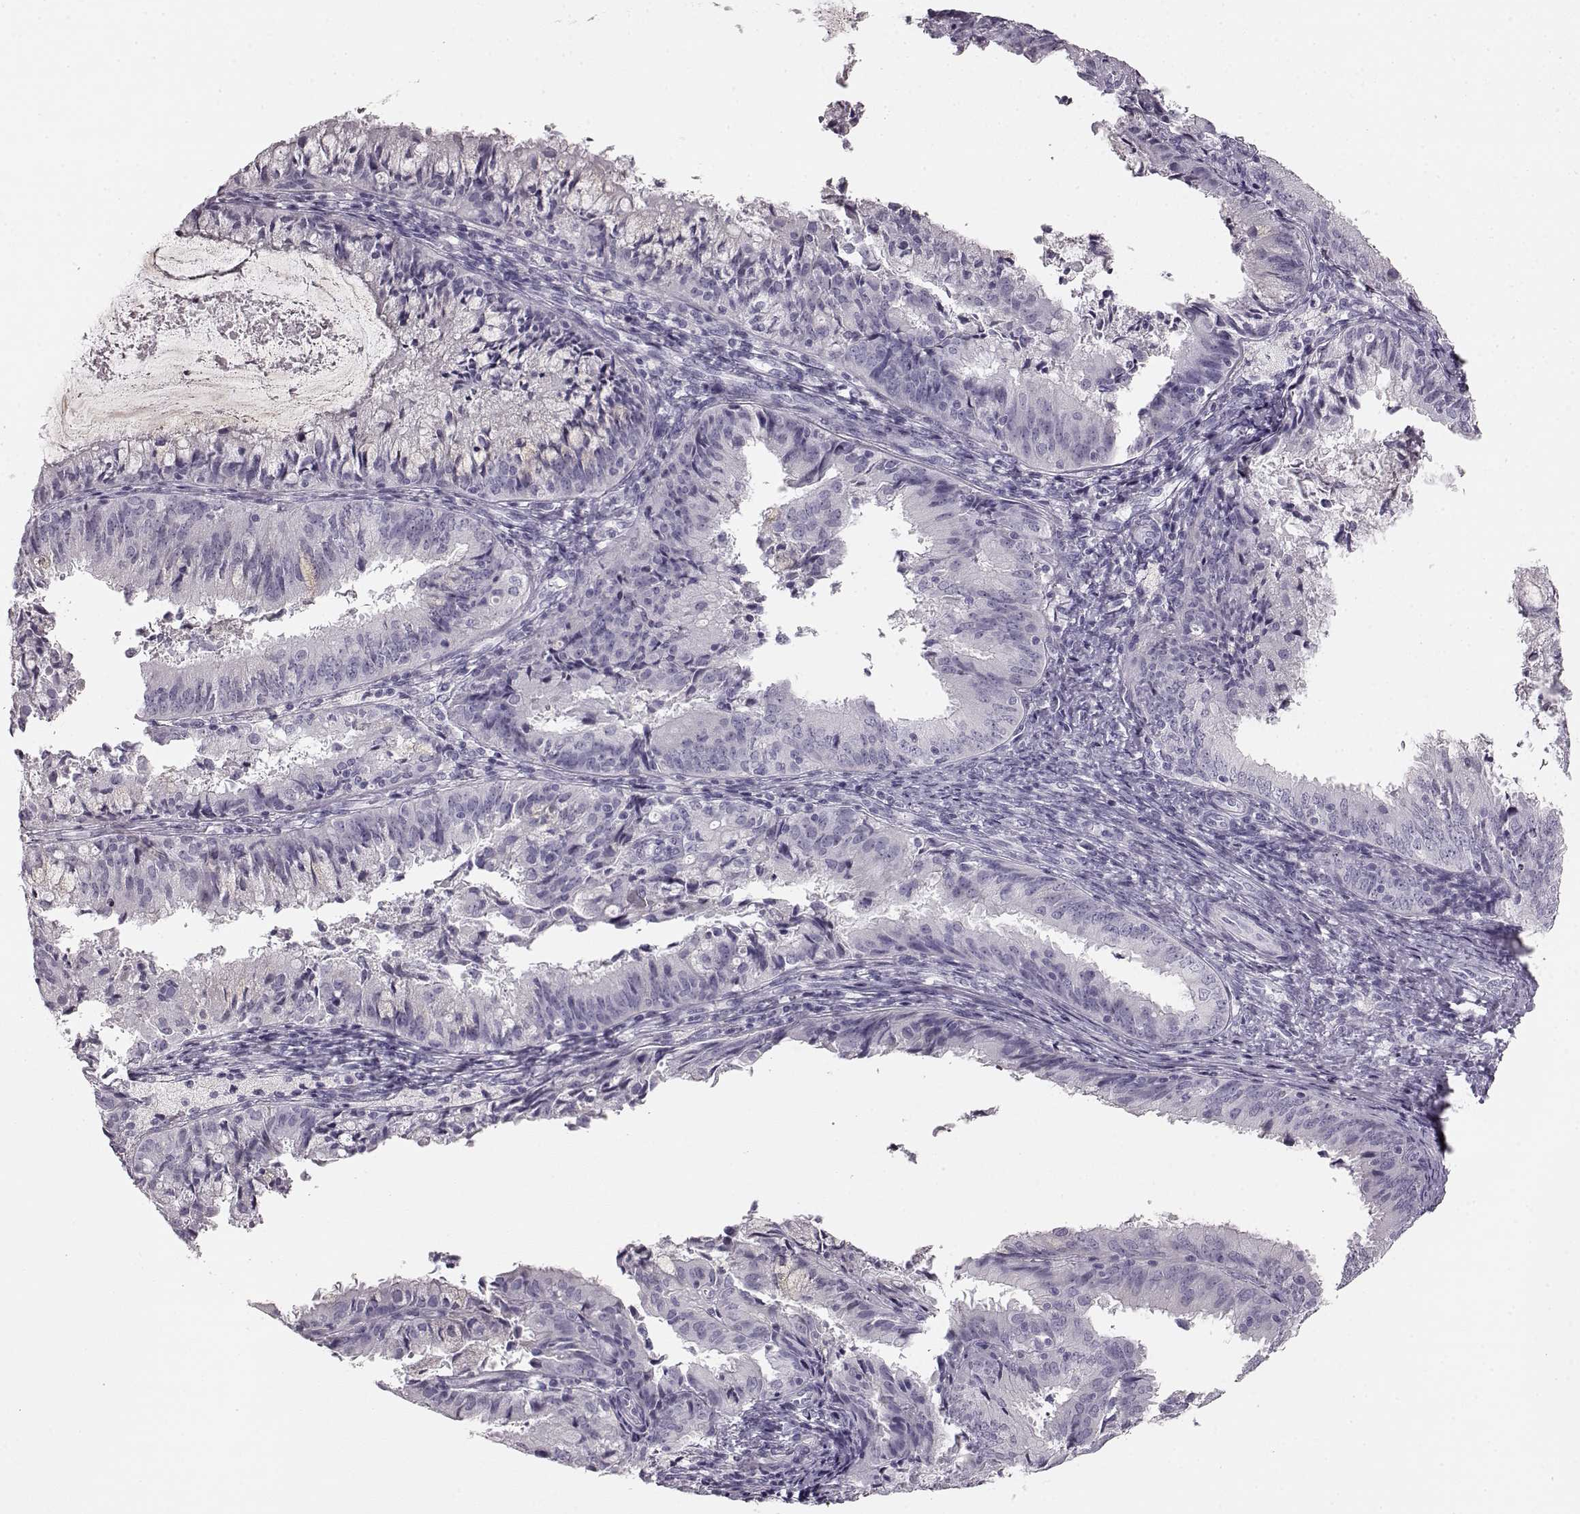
{"staining": {"intensity": "negative", "quantity": "none", "location": "none"}, "tissue": "endometrial cancer", "cell_type": "Tumor cells", "image_type": "cancer", "snomed": [{"axis": "morphology", "description": "Adenocarcinoma, NOS"}, {"axis": "topography", "description": "Endometrium"}], "caption": "Immunohistochemistry (IHC) of endometrial cancer shows no staining in tumor cells.", "gene": "KIAA0319", "patient": {"sex": "female", "age": 57}}